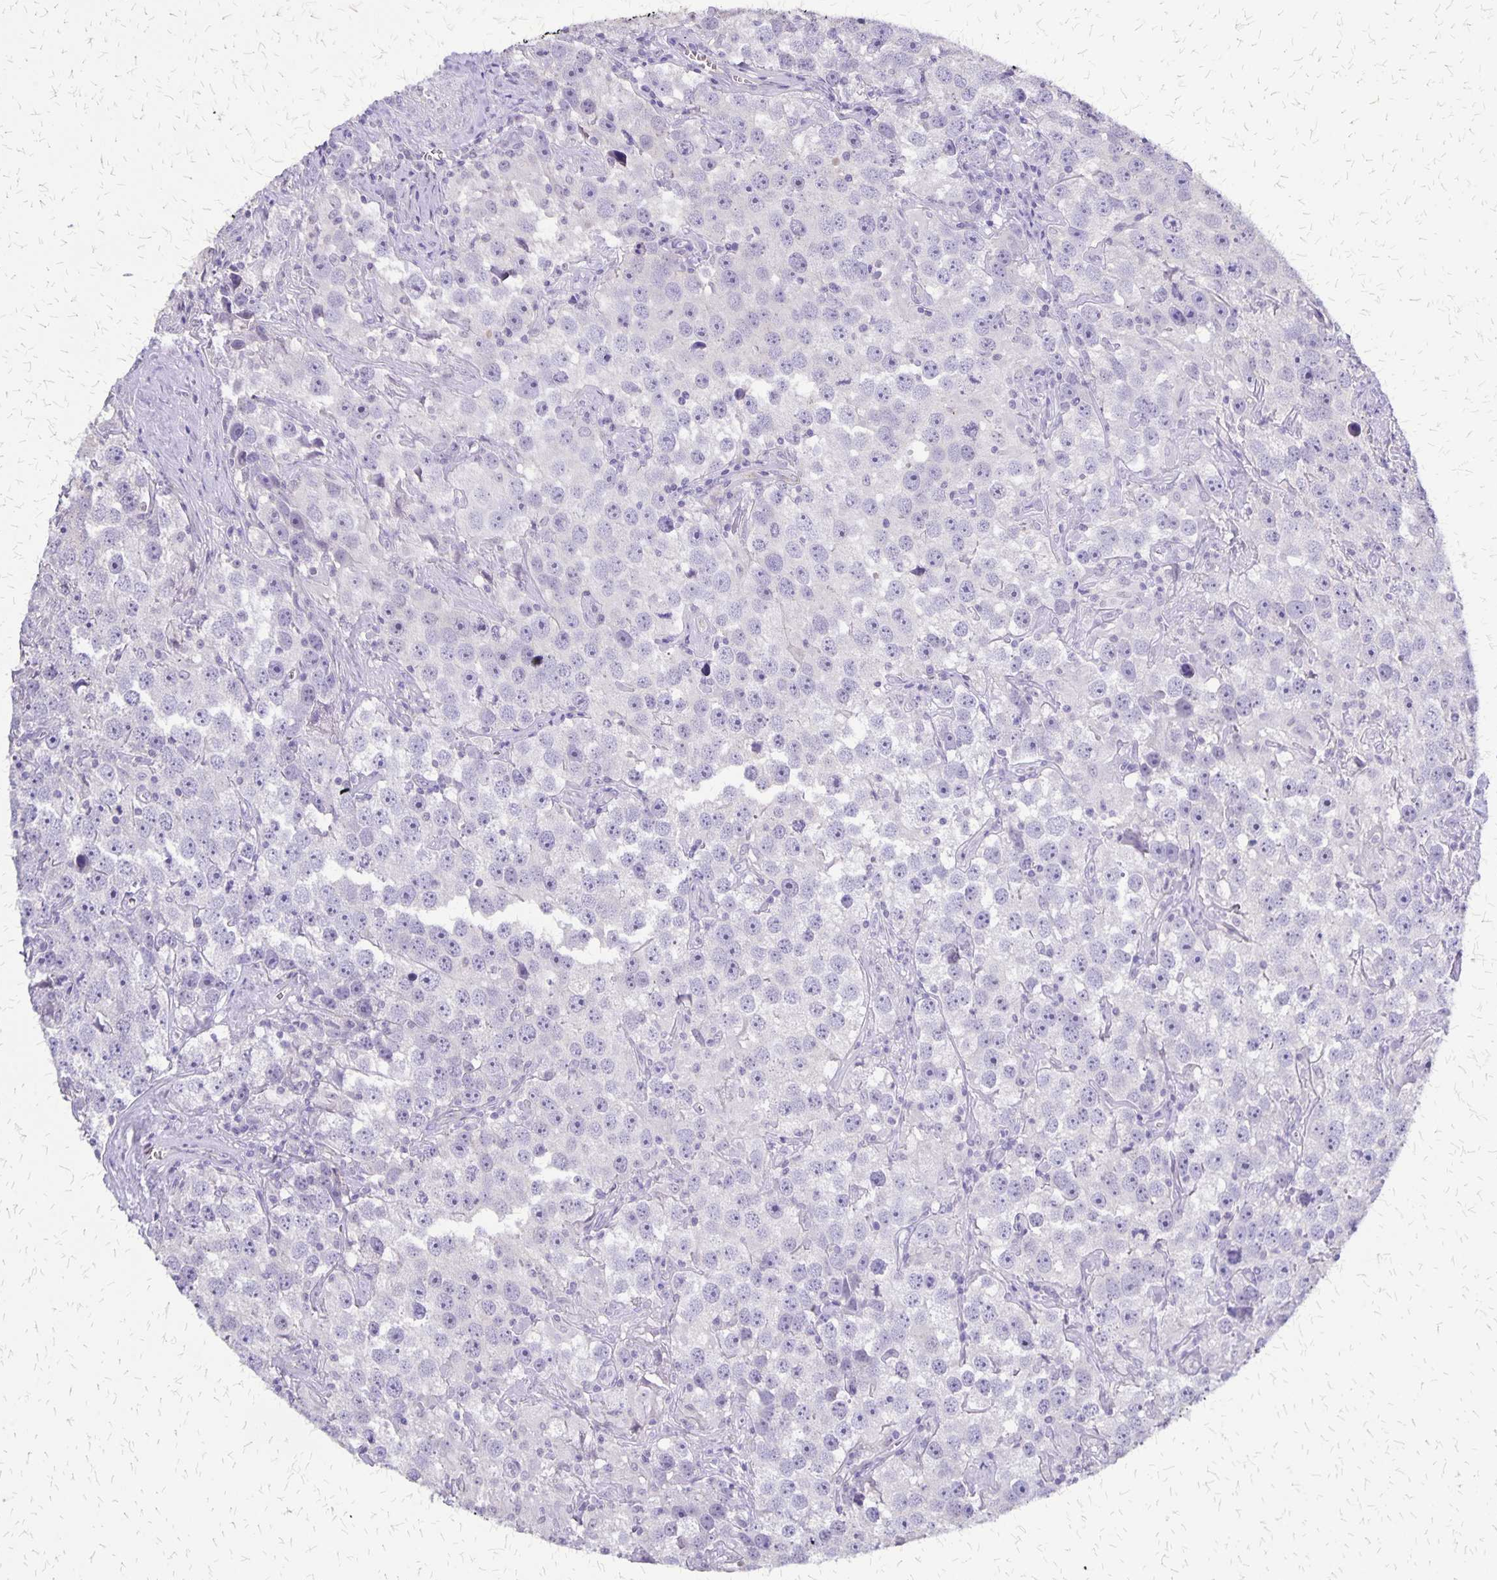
{"staining": {"intensity": "negative", "quantity": "none", "location": "none"}, "tissue": "testis cancer", "cell_type": "Tumor cells", "image_type": "cancer", "snomed": [{"axis": "morphology", "description": "Seminoma, NOS"}, {"axis": "topography", "description": "Testis"}], "caption": "The immunohistochemistry photomicrograph has no significant positivity in tumor cells of testis cancer (seminoma) tissue. (DAB (3,3'-diaminobenzidine) immunohistochemistry (IHC) with hematoxylin counter stain).", "gene": "SI", "patient": {"sex": "male", "age": 49}}